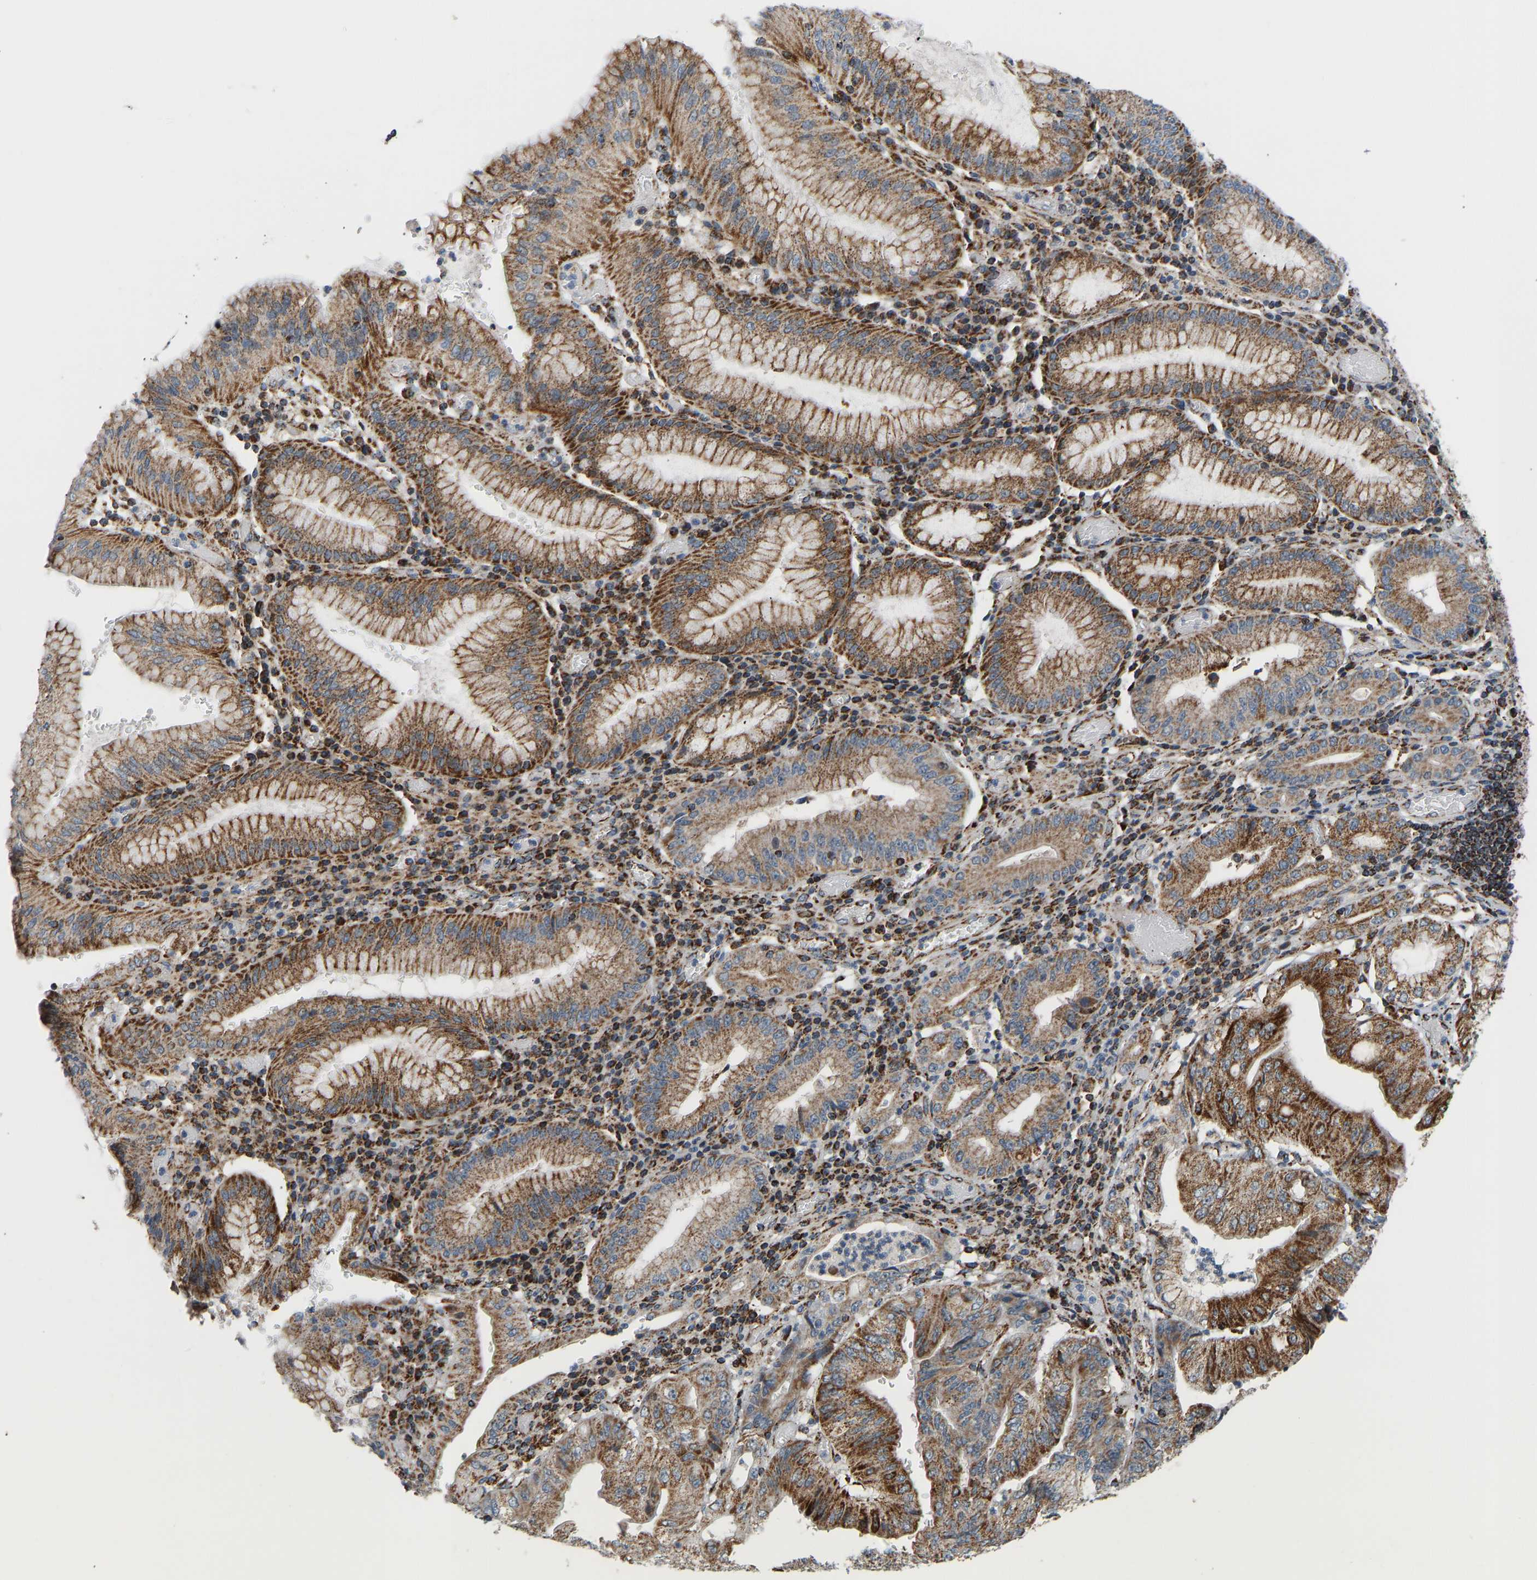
{"staining": {"intensity": "strong", "quantity": ">75%", "location": "cytoplasmic/membranous"}, "tissue": "stomach cancer", "cell_type": "Tumor cells", "image_type": "cancer", "snomed": [{"axis": "morphology", "description": "Adenocarcinoma, NOS"}, {"axis": "topography", "description": "Stomach"}], "caption": "Adenocarcinoma (stomach) was stained to show a protein in brown. There is high levels of strong cytoplasmic/membranous expression in approximately >75% of tumor cells. Nuclei are stained in blue.", "gene": "GPSM2", "patient": {"sex": "female", "age": 73}}